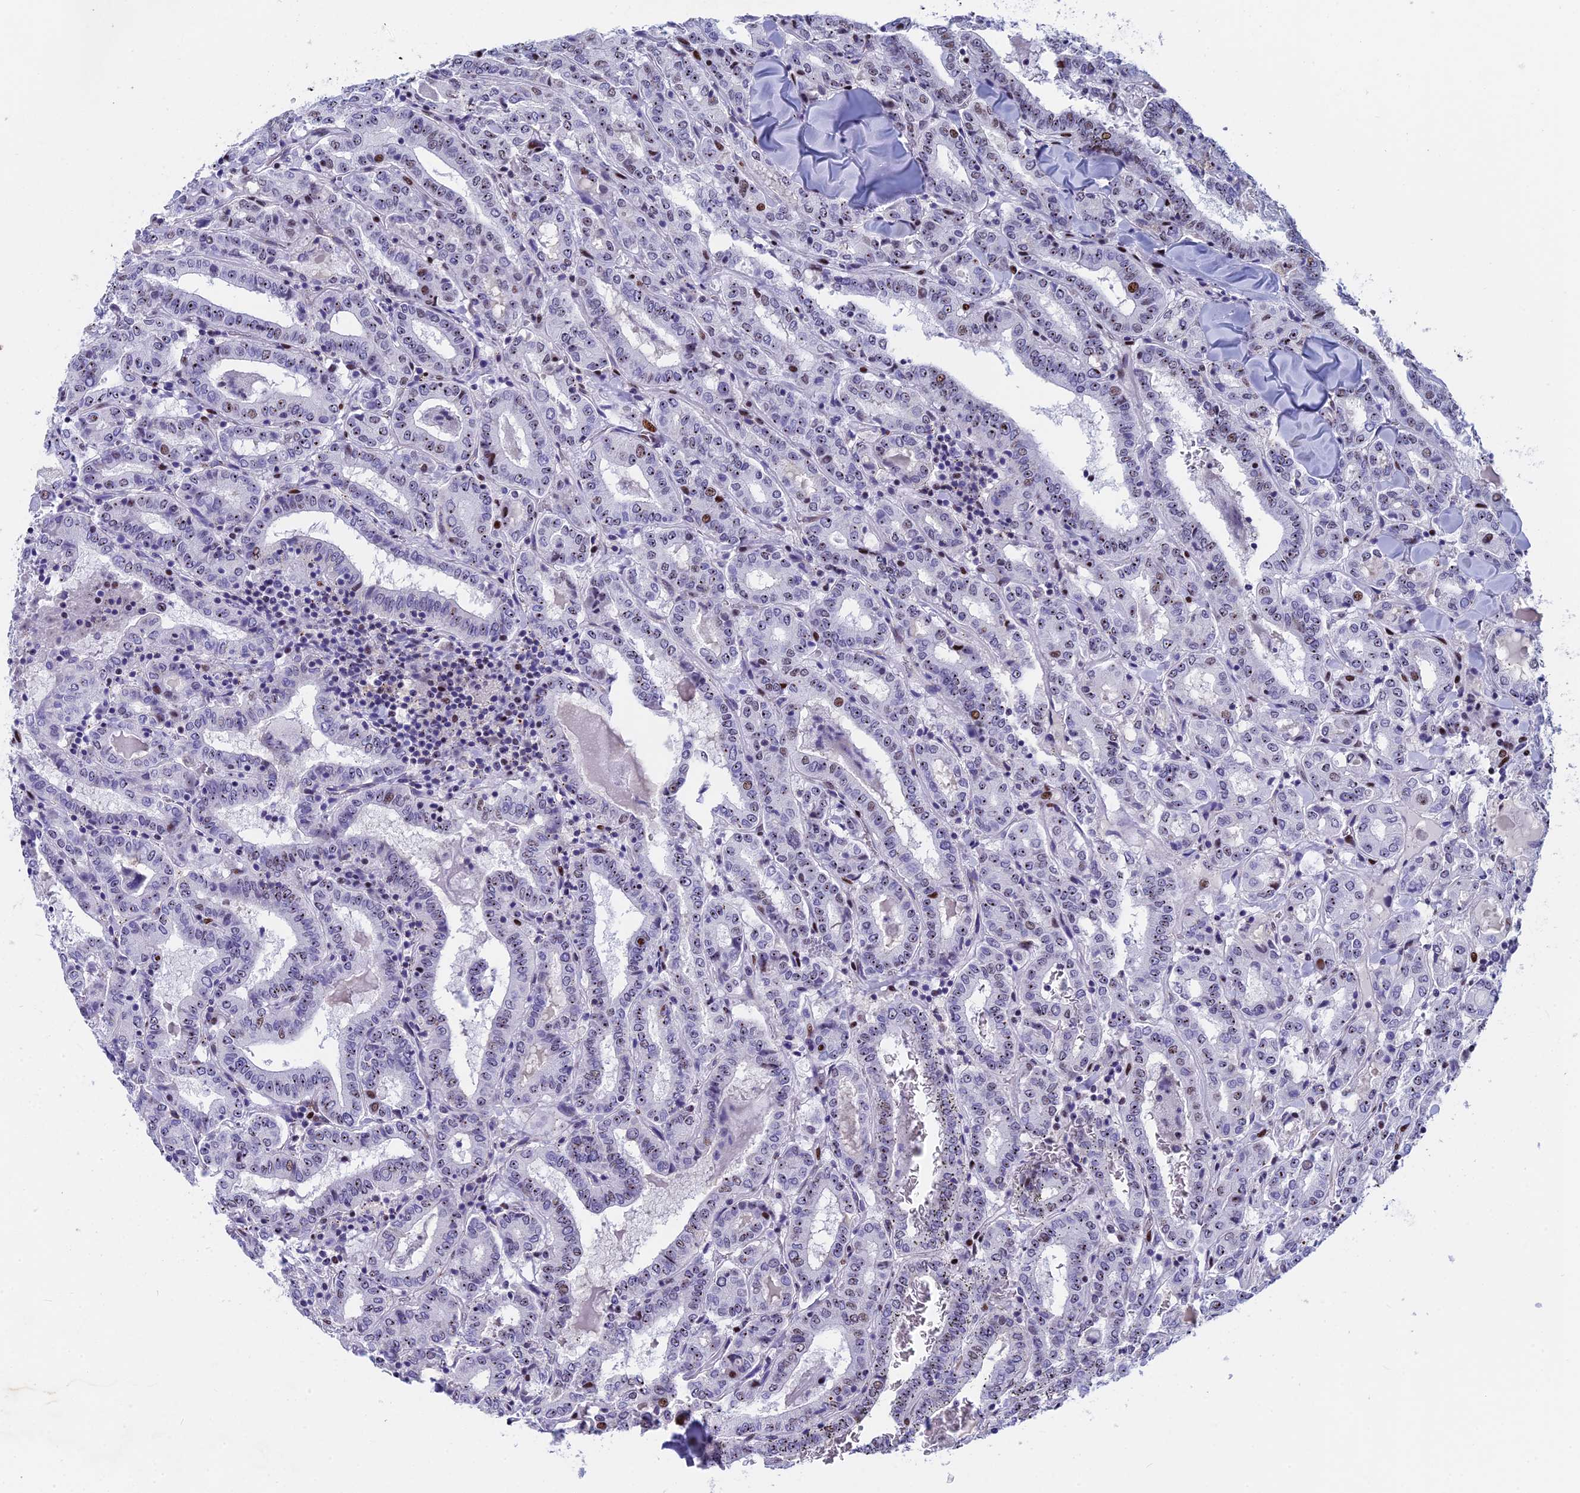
{"staining": {"intensity": "negative", "quantity": "none", "location": "none"}, "tissue": "thyroid cancer", "cell_type": "Tumor cells", "image_type": "cancer", "snomed": [{"axis": "morphology", "description": "Papillary adenocarcinoma, NOS"}, {"axis": "topography", "description": "Thyroid gland"}], "caption": "Tumor cells show no significant protein positivity in thyroid papillary adenocarcinoma.", "gene": "NSA2", "patient": {"sex": "female", "age": 72}}